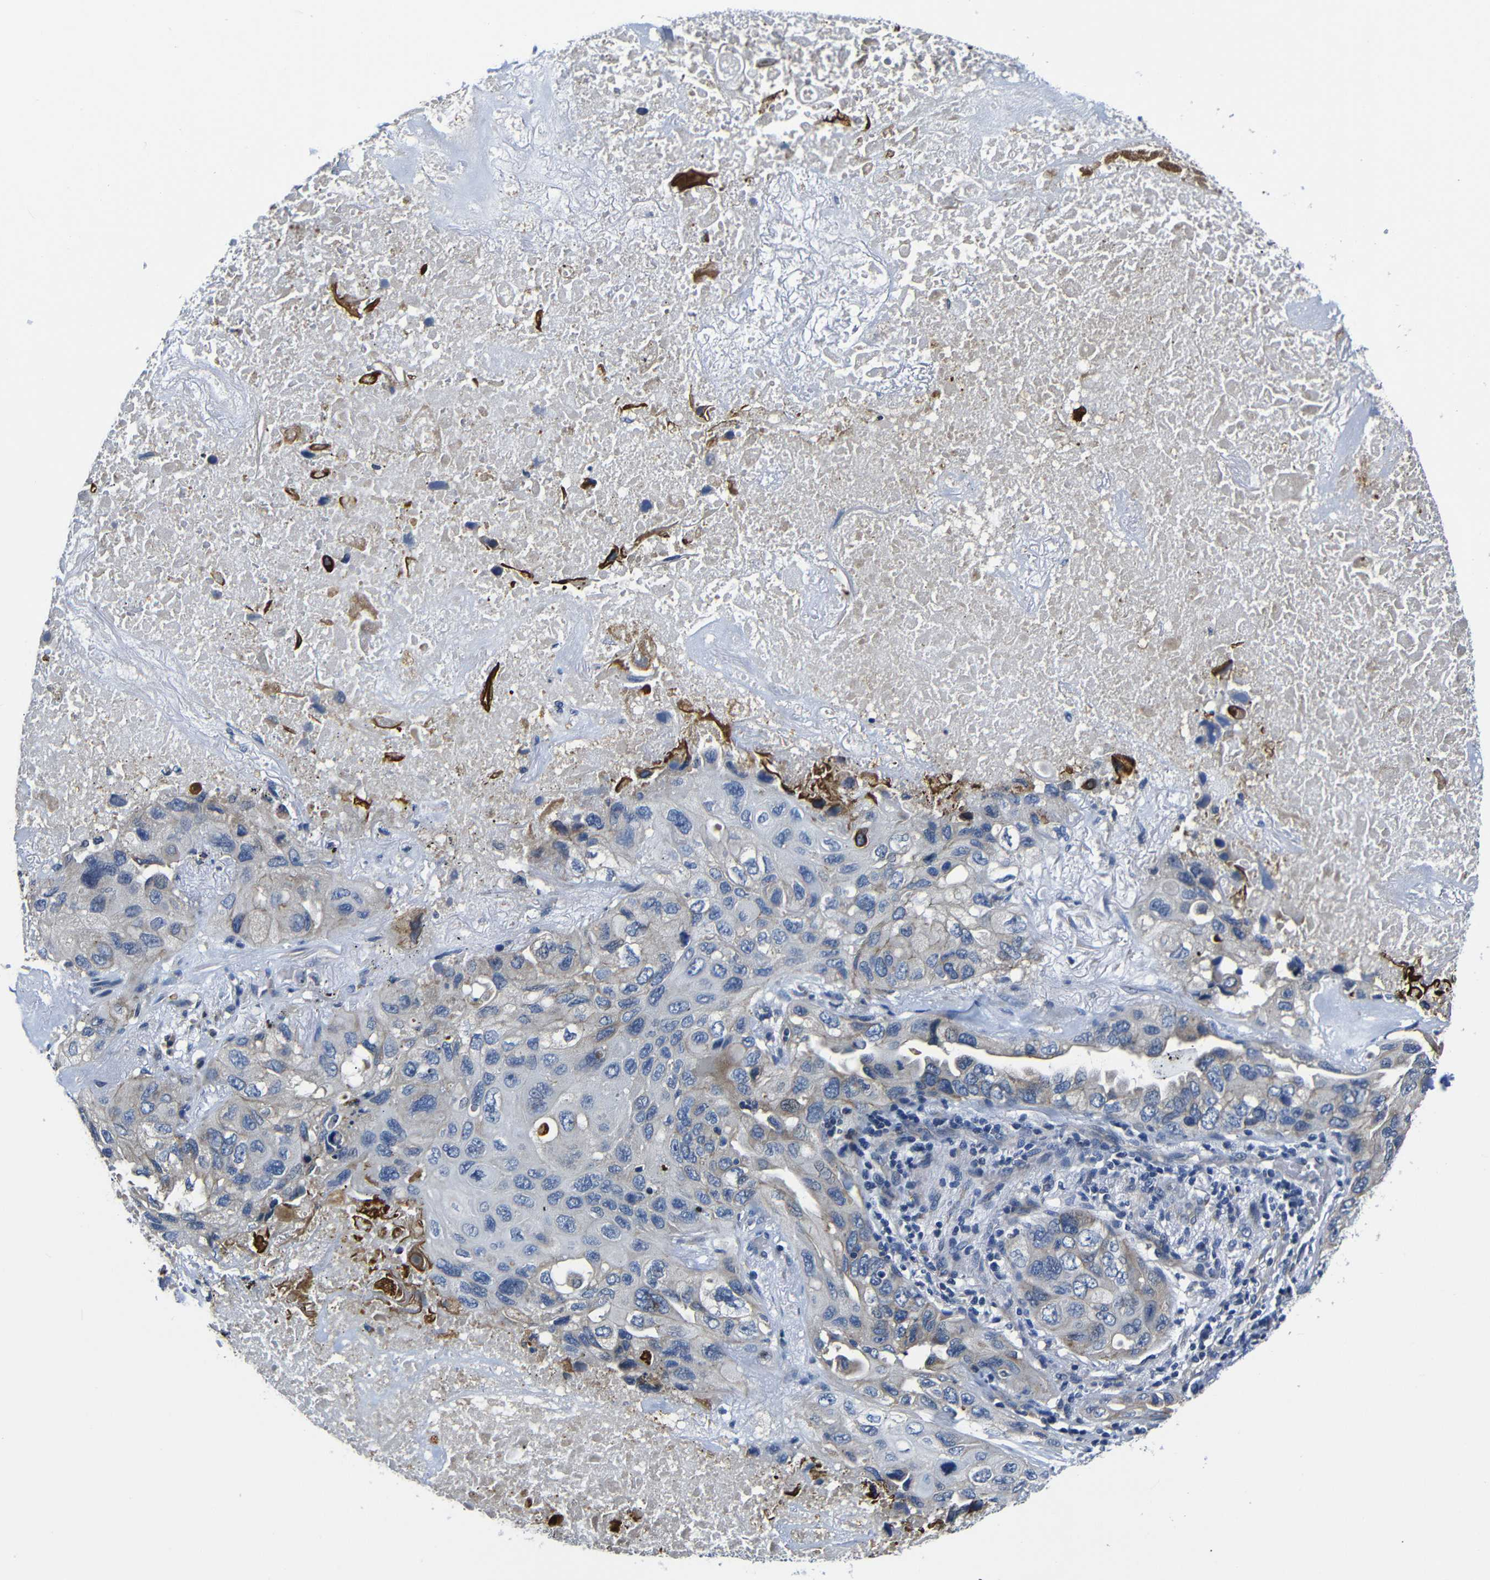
{"staining": {"intensity": "weak", "quantity": "<25%", "location": "cytoplasmic/membranous"}, "tissue": "lung cancer", "cell_type": "Tumor cells", "image_type": "cancer", "snomed": [{"axis": "morphology", "description": "Squamous cell carcinoma, NOS"}, {"axis": "topography", "description": "Lung"}], "caption": "Tumor cells show no significant staining in lung squamous cell carcinoma.", "gene": "AFDN", "patient": {"sex": "female", "age": 73}}